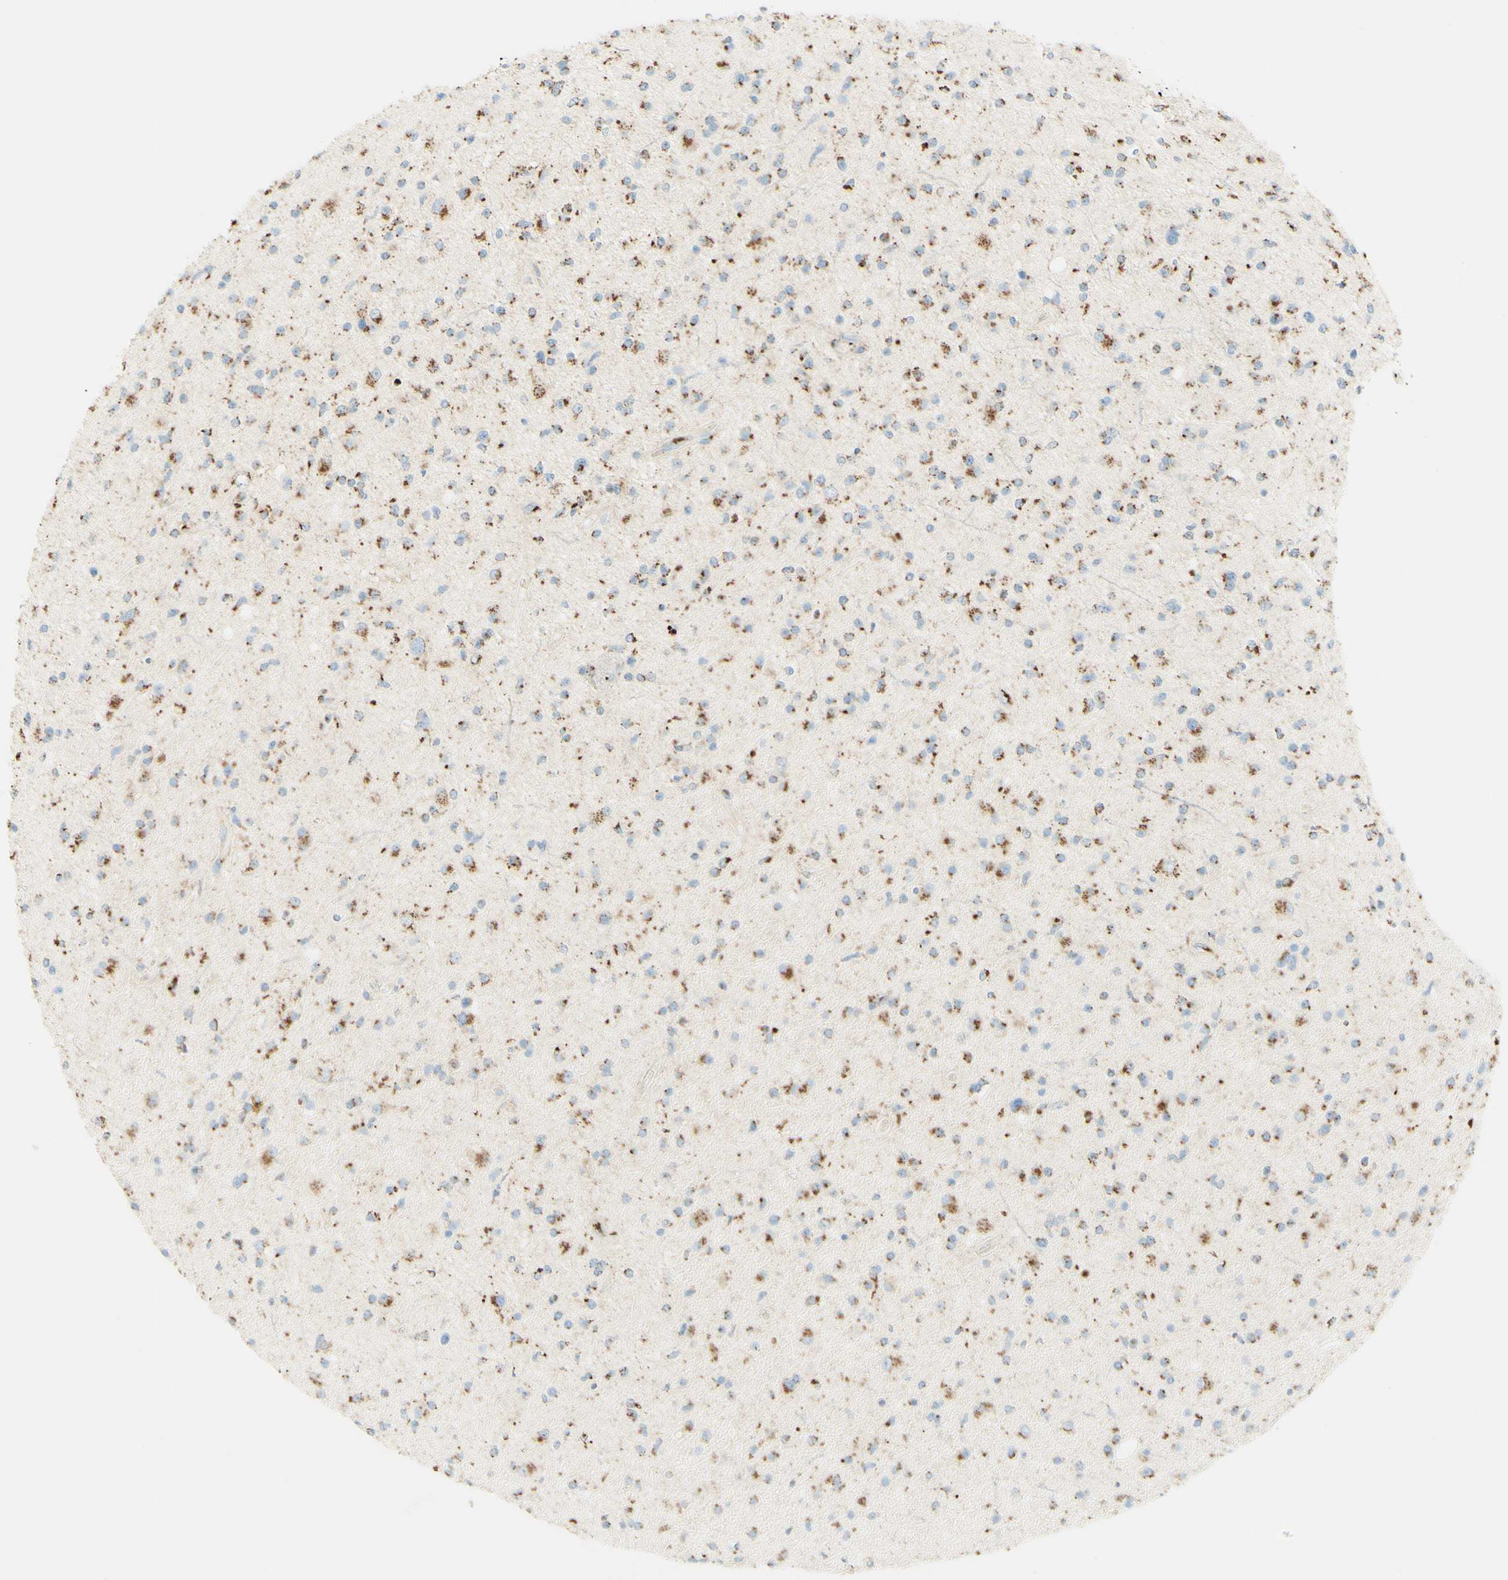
{"staining": {"intensity": "moderate", "quantity": "25%-75%", "location": "cytoplasmic/membranous"}, "tissue": "glioma", "cell_type": "Tumor cells", "image_type": "cancer", "snomed": [{"axis": "morphology", "description": "Glioma, malignant, High grade"}, {"axis": "topography", "description": "Brain"}], "caption": "Protein expression analysis of human malignant glioma (high-grade) reveals moderate cytoplasmic/membranous positivity in about 25%-75% of tumor cells.", "gene": "GOLGB1", "patient": {"sex": "male", "age": 33}}